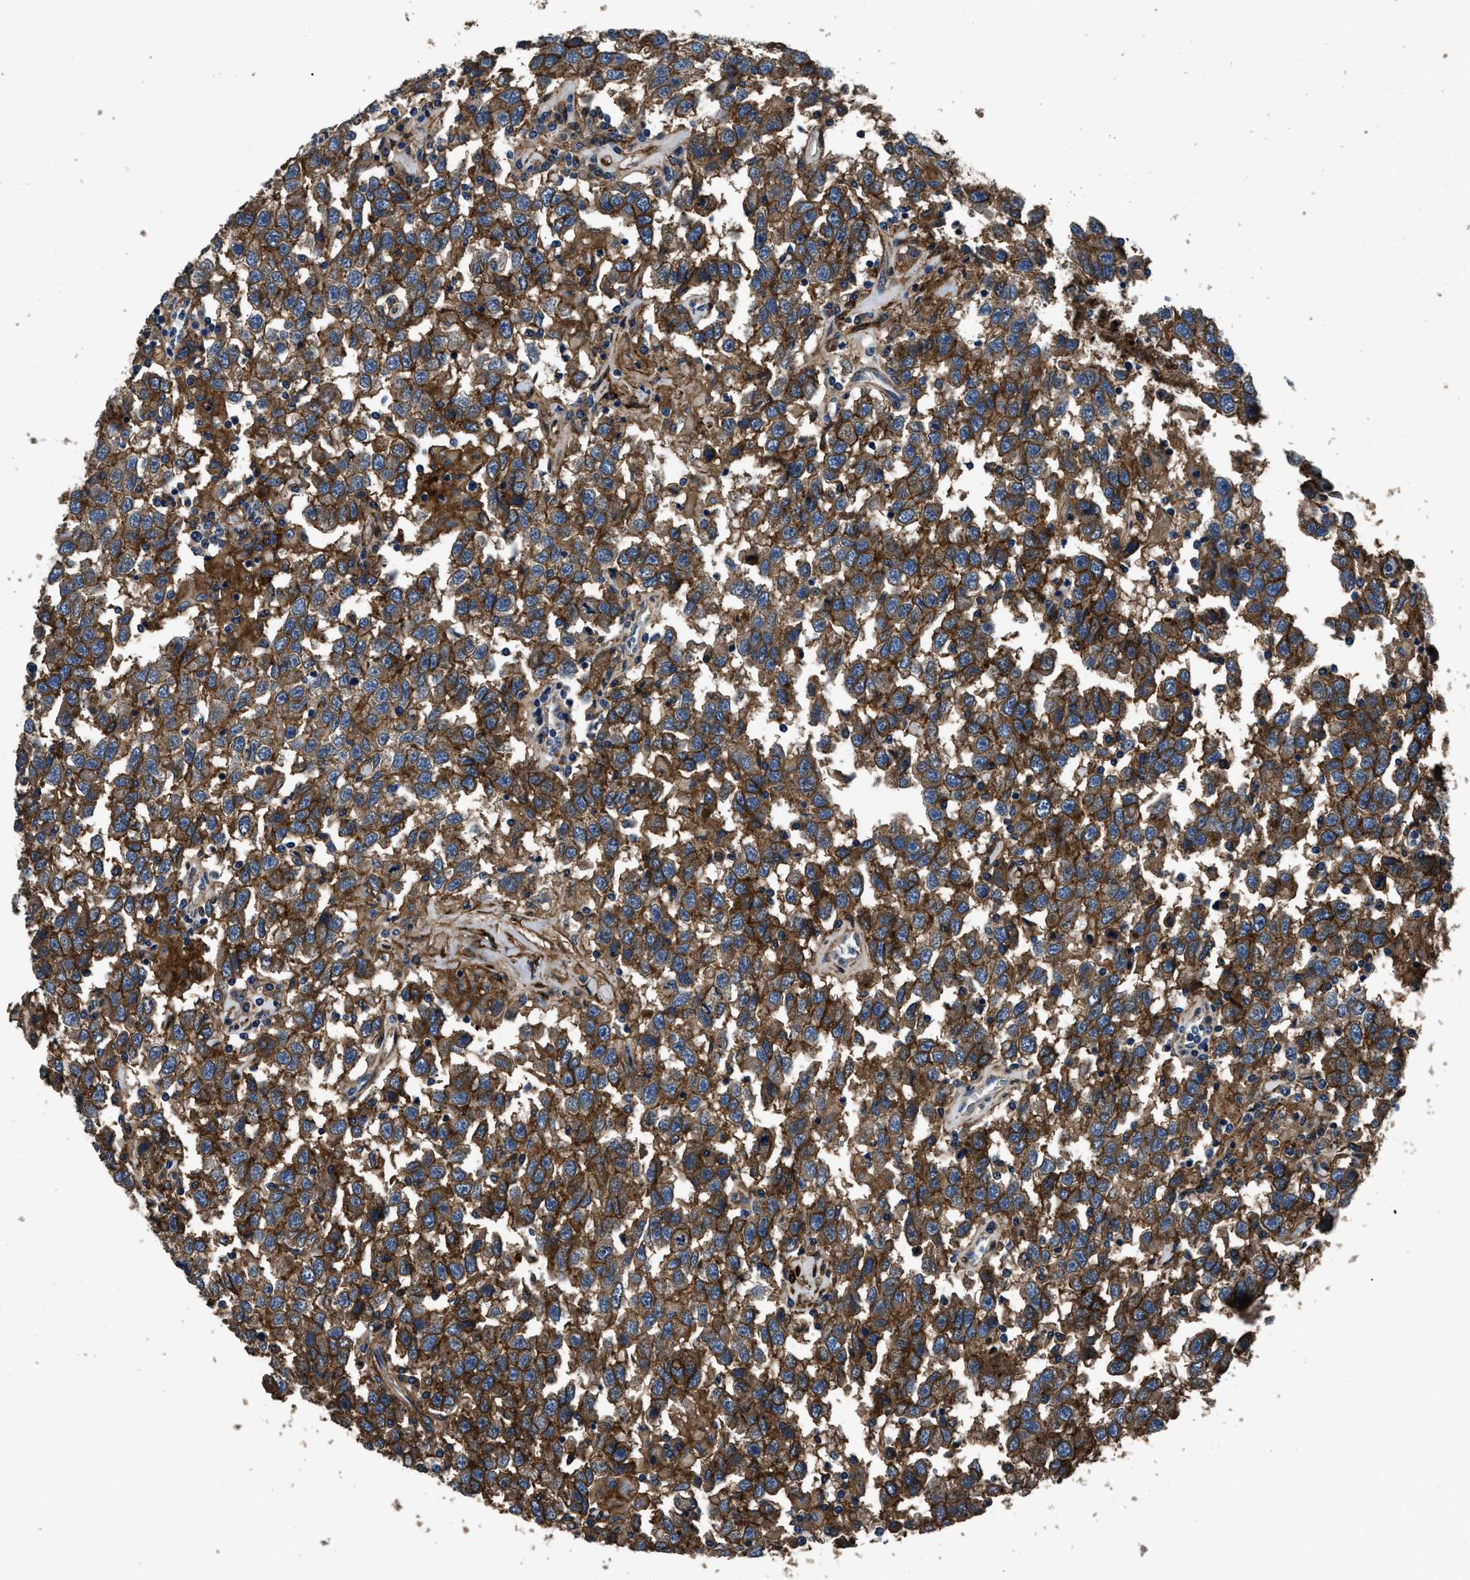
{"staining": {"intensity": "moderate", "quantity": ">75%", "location": "cytoplasmic/membranous"}, "tissue": "testis cancer", "cell_type": "Tumor cells", "image_type": "cancer", "snomed": [{"axis": "morphology", "description": "Seminoma, NOS"}, {"axis": "topography", "description": "Testis"}], "caption": "About >75% of tumor cells in testis cancer exhibit moderate cytoplasmic/membranous protein expression as visualized by brown immunohistochemical staining.", "gene": "CD276", "patient": {"sex": "male", "age": 41}}